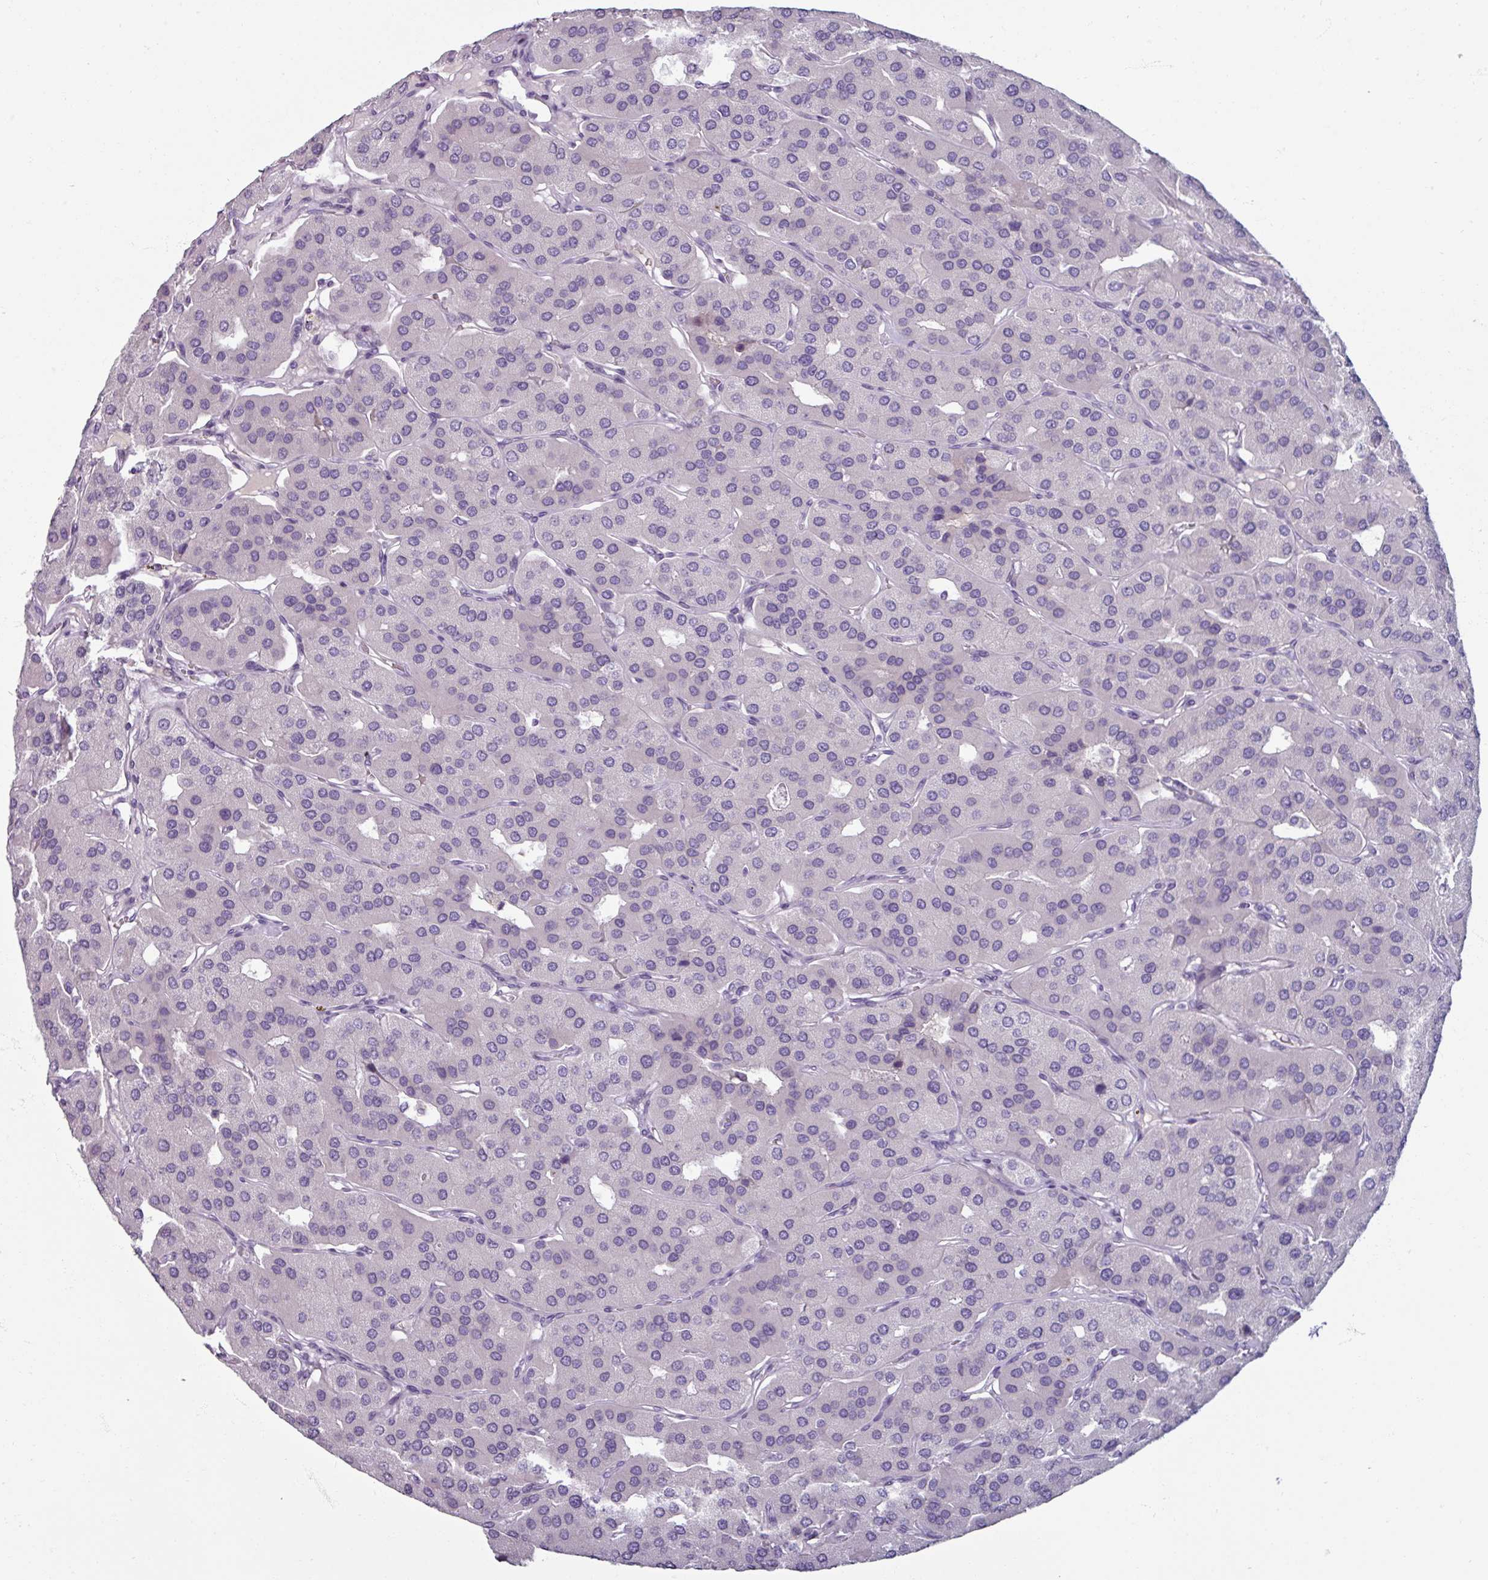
{"staining": {"intensity": "negative", "quantity": "none", "location": "none"}, "tissue": "parathyroid gland", "cell_type": "Glandular cells", "image_type": "normal", "snomed": [{"axis": "morphology", "description": "Normal tissue, NOS"}, {"axis": "morphology", "description": "Adenoma, NOS"}, {"axis": "topography", "description": "Parathyroid gland"}], "caption": "Glandular cells show no significant protein expression in normal parathyroid gland. (Immunohistochemistry, brightfield microscopy, high magnification).", "gene": "SMIM11", "patient": {"sex": "female", "age": 86}}